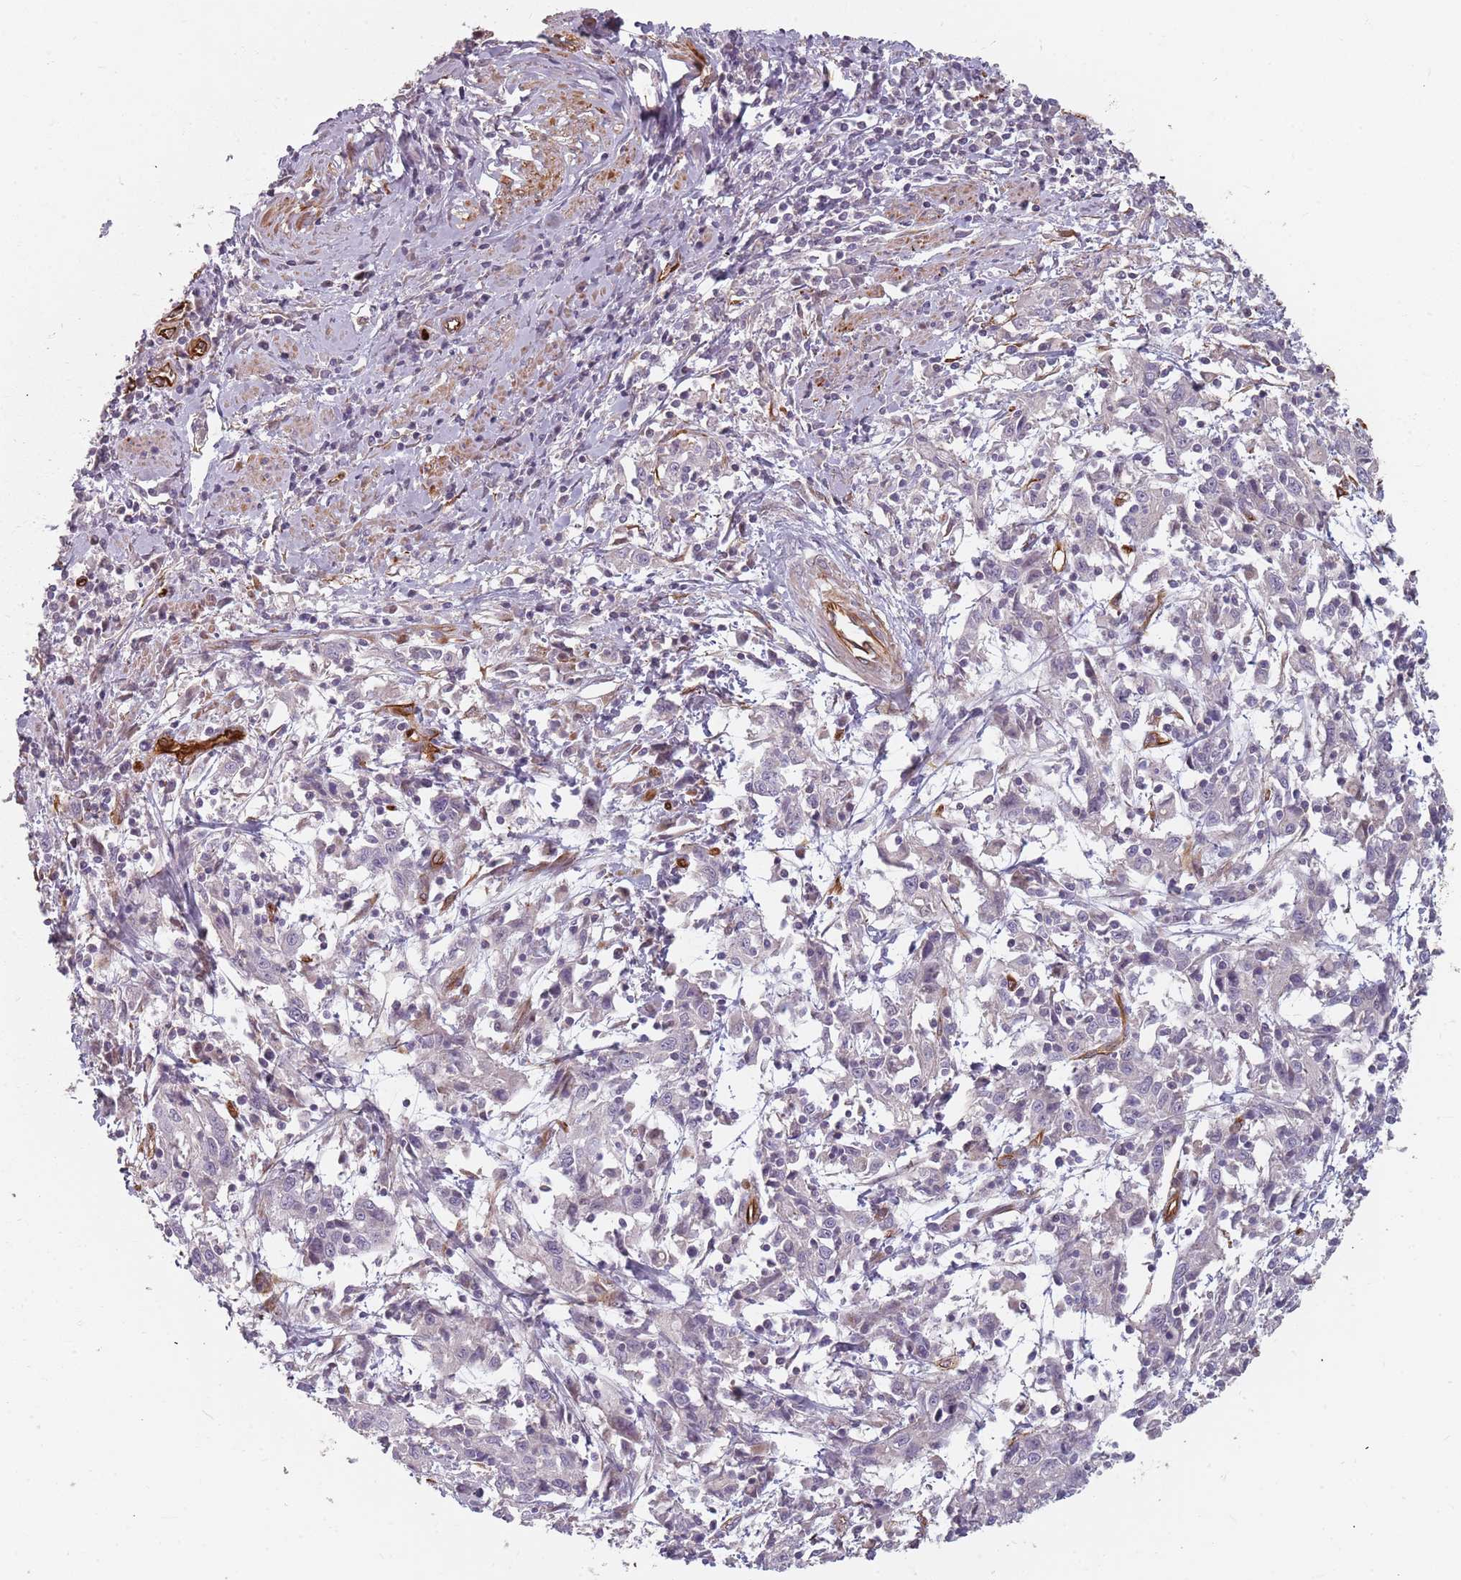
{"staining": {"intensity": "negative", "quantity": "none", "location": "none"}, "tissue": "cervical cancer", "cell_type": "Tumor cells", "image_type": "cancer", "snomed": [{"axis": "morphology", "description": "Squamous cell carcinoma, NOS"}, {"axis": "topography", "description": "Cervix"}], "caption": "Immunohistochemical staining of human cervical cancer (squamous cell carcinoma) shows no significant positivity in tumor cells.", "gene": "GAS2L3", "patient": {"sex": "female", "age": 46}}